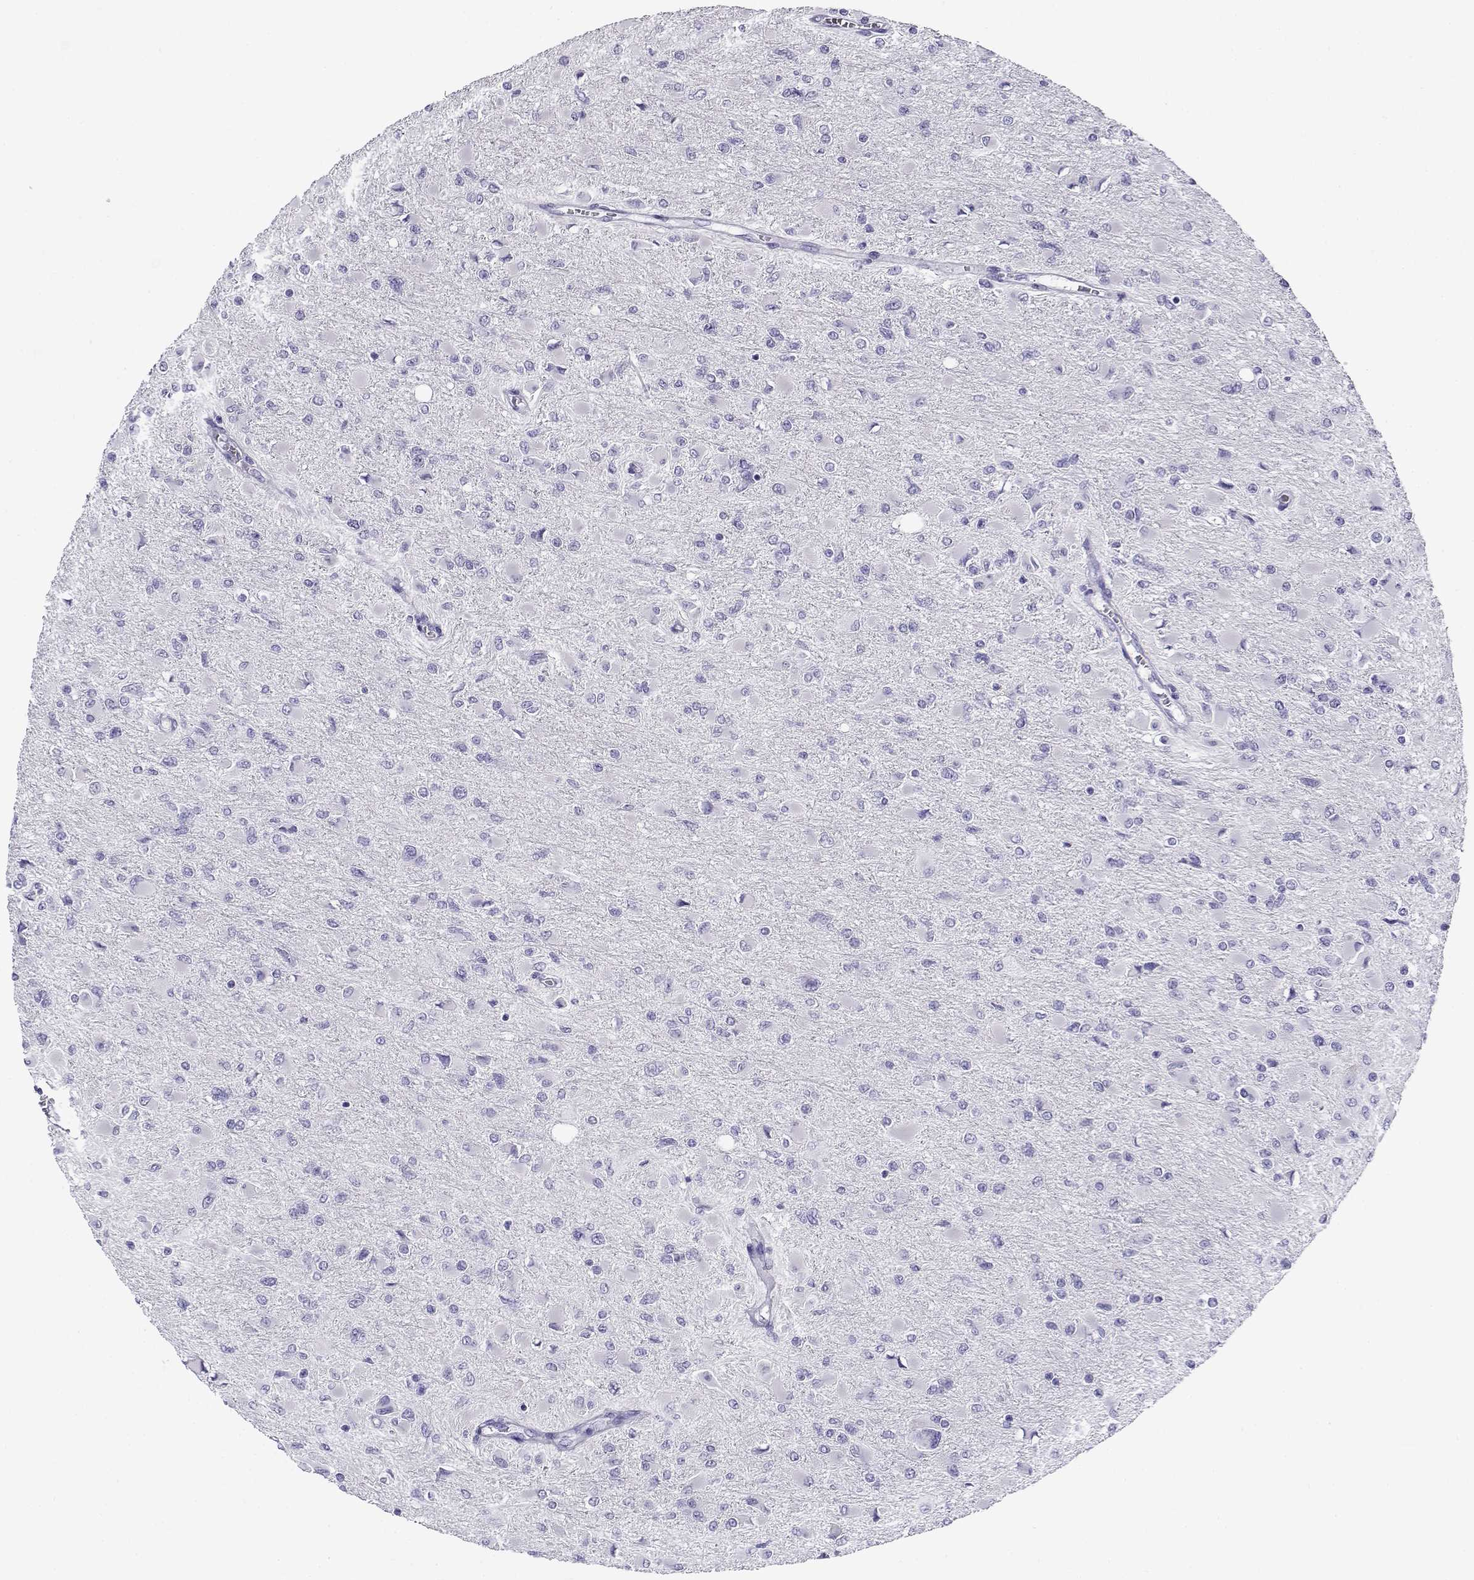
{"staining": {"intensity": "negative", "quantity": "none", "location": "none"}, "tissue": "glioma", "cell_type": "Tumor cells", "image_type": "cancer", "snomed": [{"axis": "morphology", "description": "Glioma, malignant, High grade"}, {"axis": "topography", "description": "Cerebral cortex"}], "caption": "This histopathology image is of glioma stained with IHC to label a protein in brown with the nuclei are counter-stained blue. There is no positivity in tumor cells. (DAB (3,3'-diaminobenzidine) immunohistochemistry (IHC) visualized using brightfield microscopy, high magnification).", "gene": "CABS1", "patient": {"sex": "female", "age": 36}}